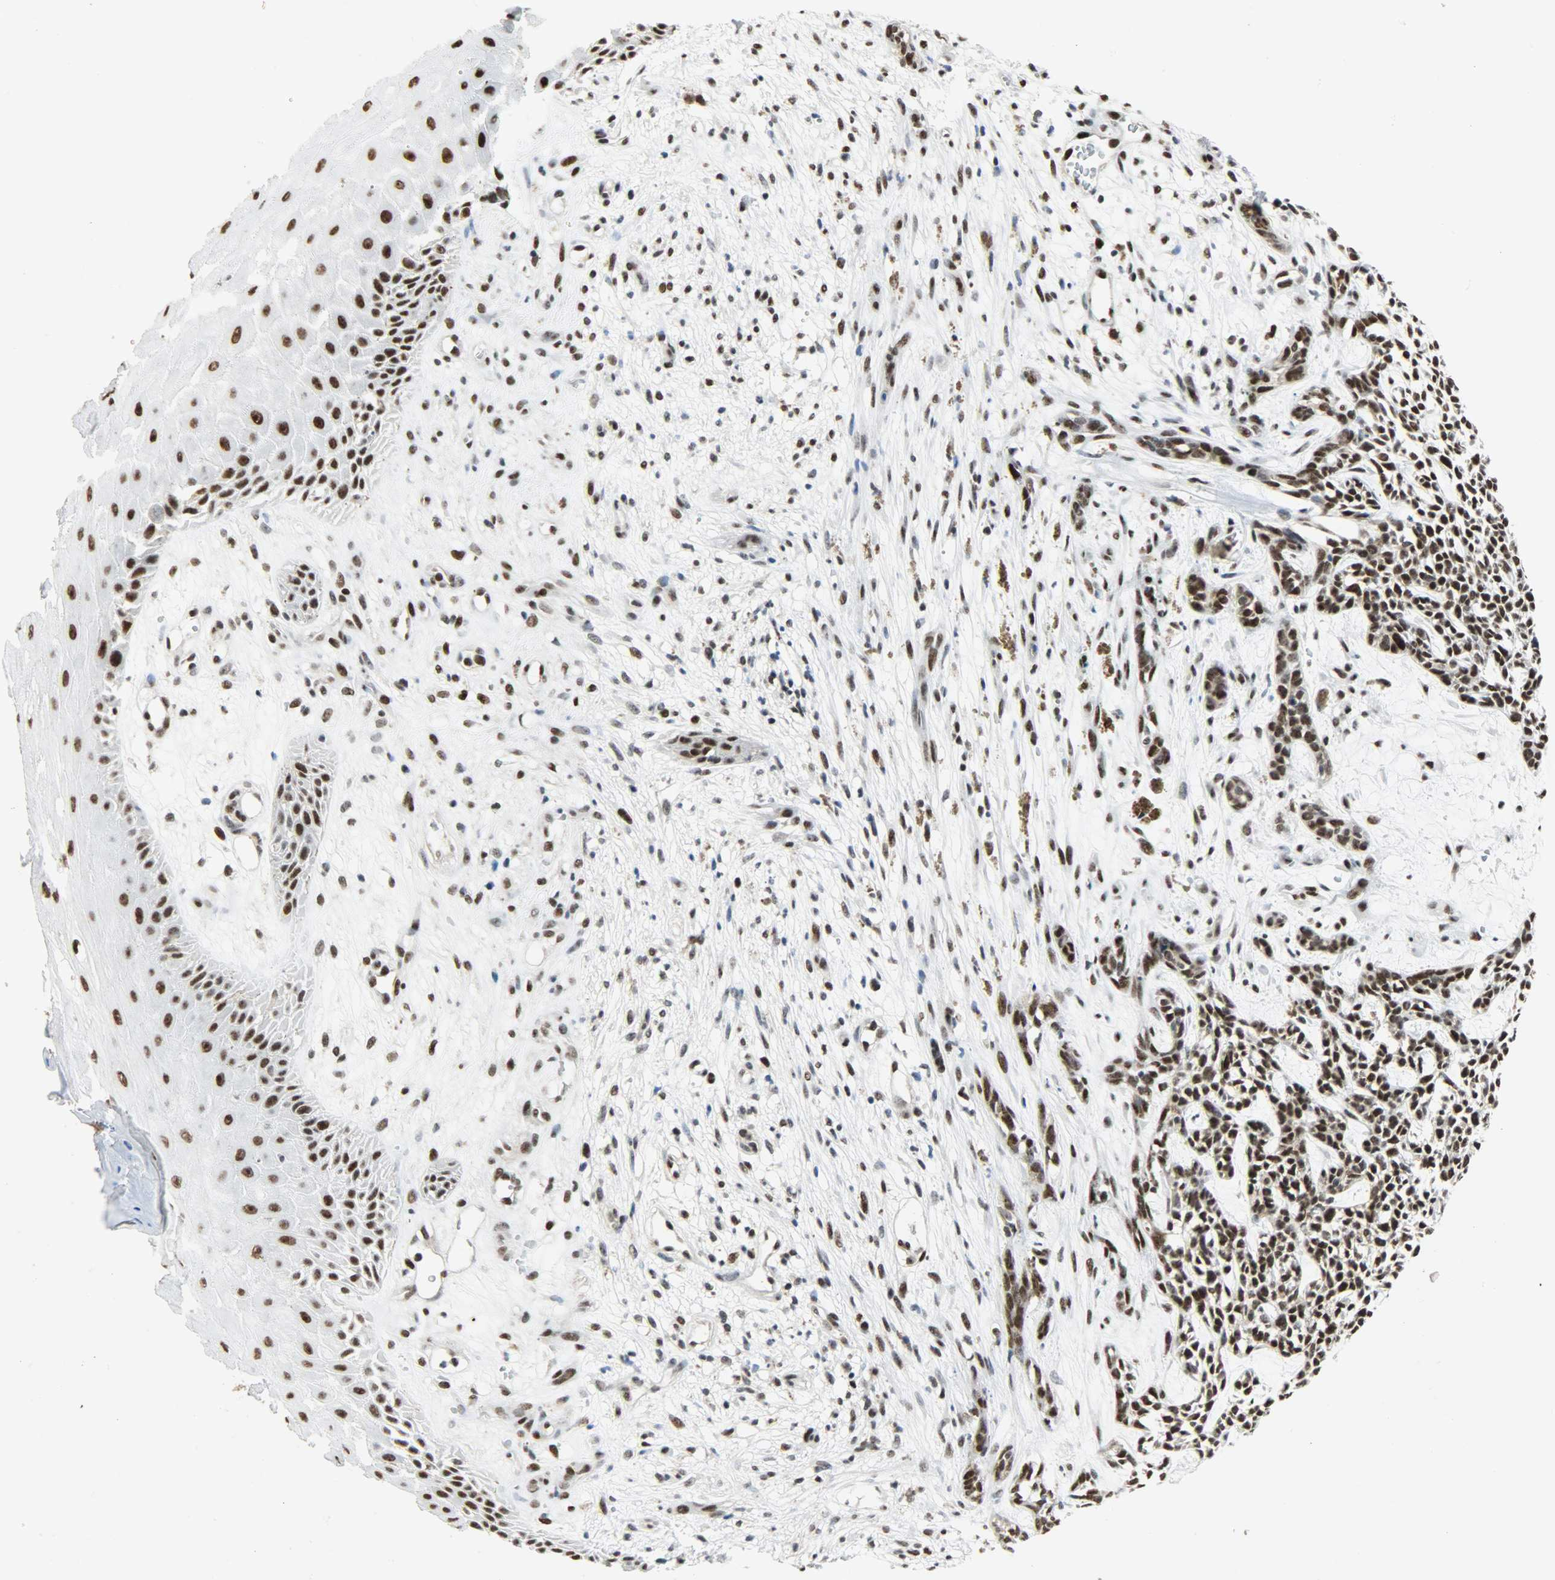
{"staining": {"intensity": "strong", "quantity": ">75%", "location": "cytoplasmic/membranous,nuclear"}, "tissue": "skin cancer", "cell_type": "Tumor cells", "image_type": "cancer", "snomed": [{"axis": "morphology", "description": "Basal cell carcinoma"}, {"axis": "topography", "description": "Skin"}], "caption": "A micrograph of human skin cancer (basal cell carcinoma) stained for a protein demonstrates strong cytoplasmic/membranous and nuclear brown staining in tumor cells.", "gene": "SSB", "patient": {"sex": "female", "age": 84}}